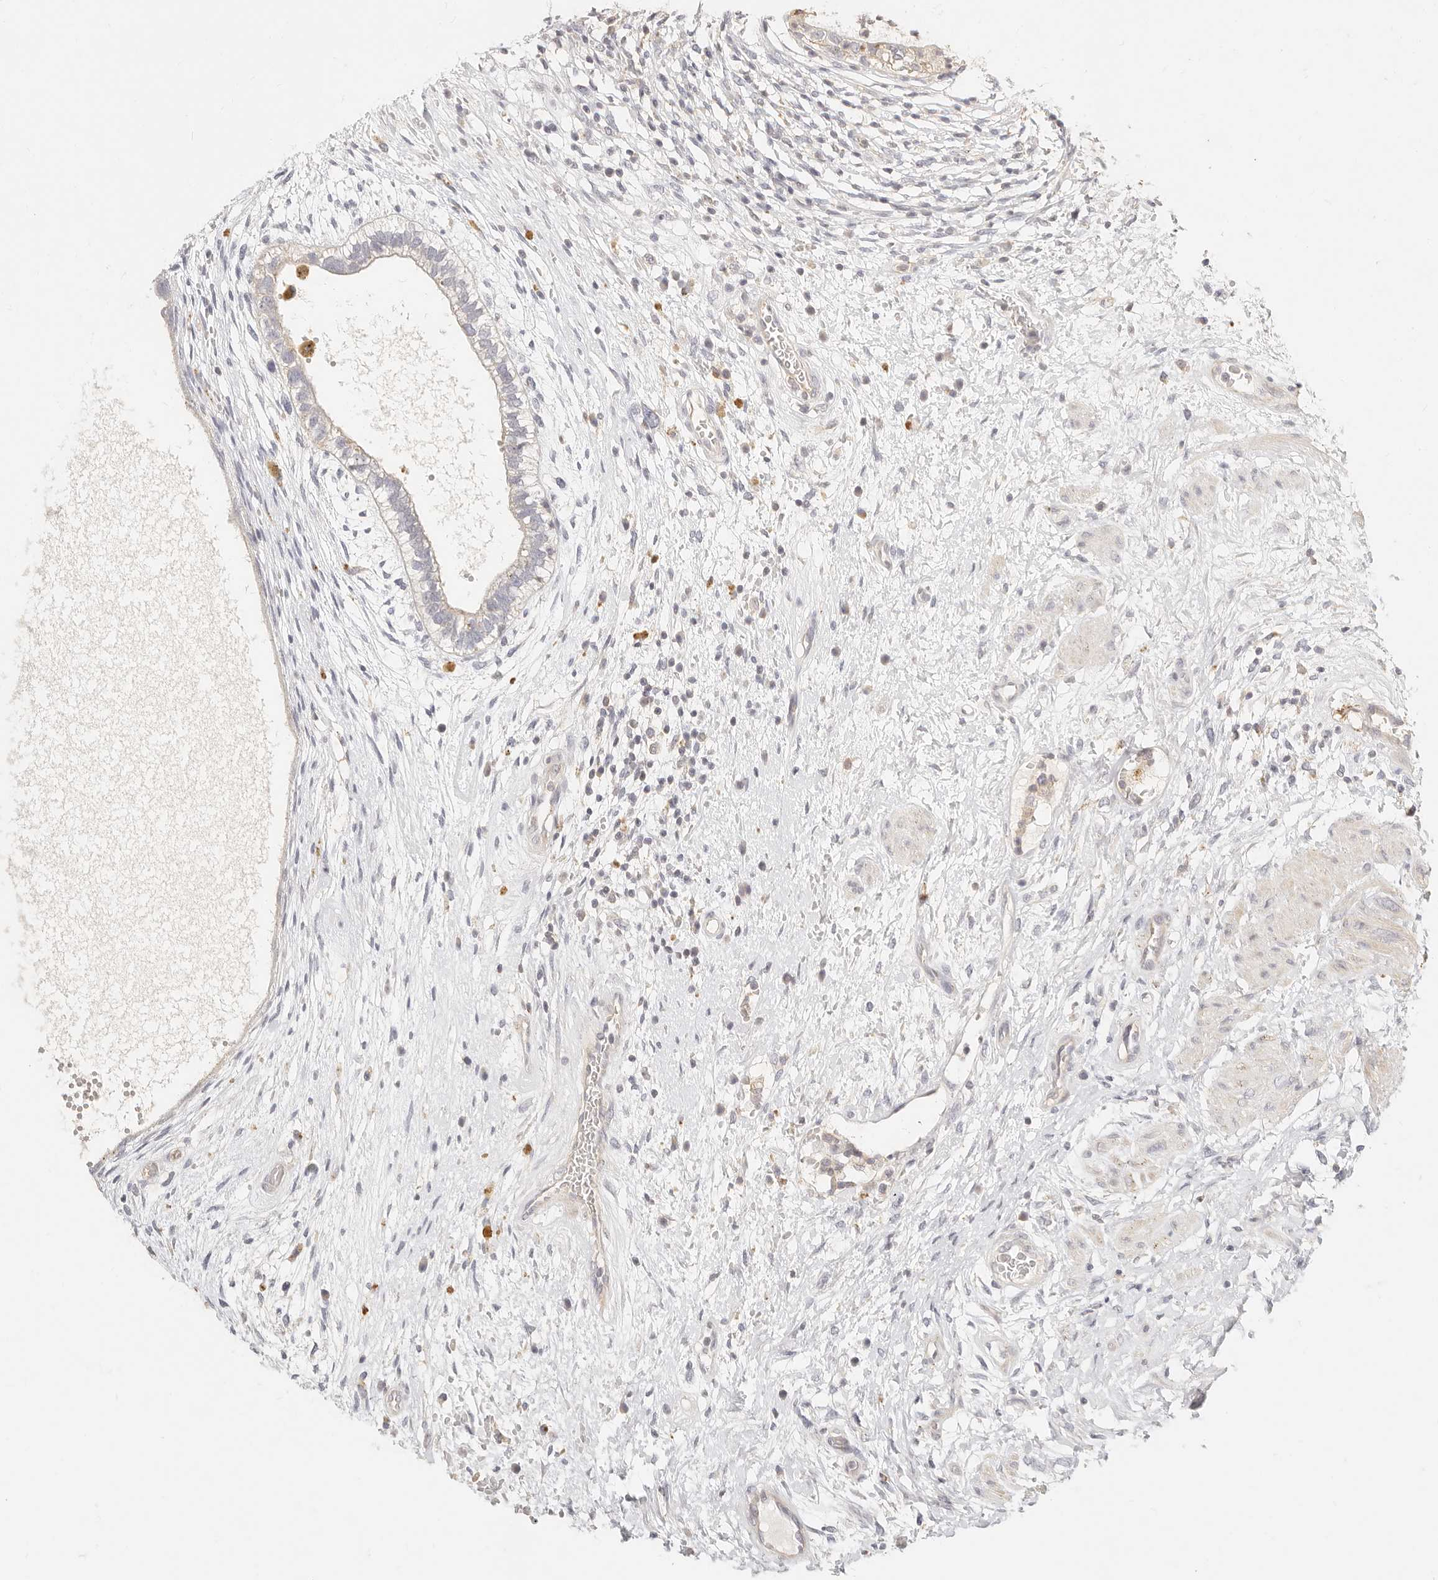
{"staining": {"intensity": "weak", "quantity": "<25%", "location": "cytoplasmic/membranous"}, "tissue": "testis cancer", "cell_type": "Tumor cells", "image_type": "cancer", "snomed": [{"axis": "morphology", "description": "Carcinoma, Embryonal, NOS"}, {"axis": "topography", "description": "Testis"}], "caption": "Embryonal carcinoma (testis) stained for a protein using immunohistochemistry (IHC) exhibits no staining tumor cells.", "gene": "CNMD", "patient": {"sex": "male", "age": 26}}